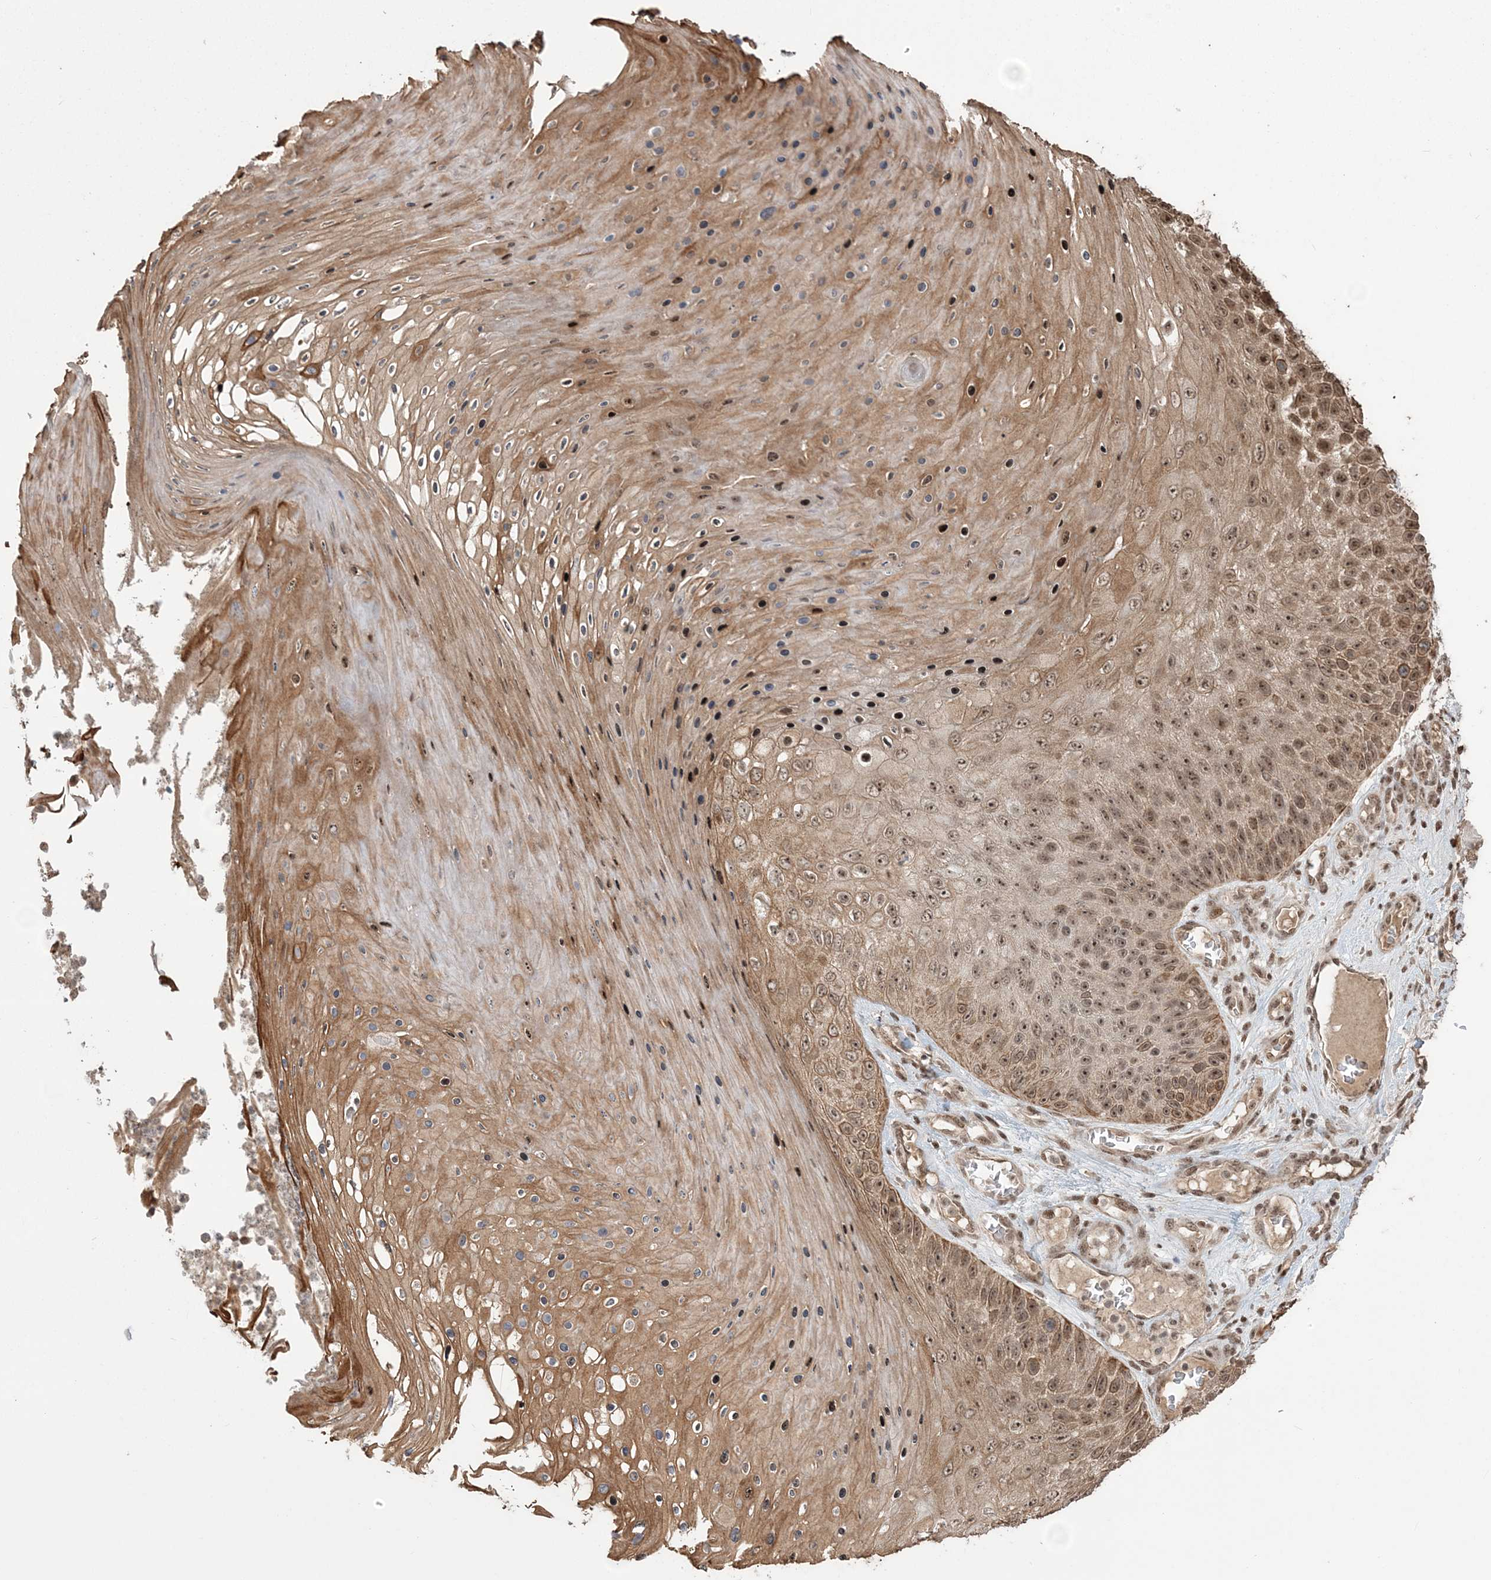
{"staining": {"intensity": "moderate", "quantity": ">75%", "location": "cytoplasmic/membranous,nuclear"}, "tissue": "skin cancer", "cell_type": "Tumor cells", "image_type": "cancer", "snomed": [{"axis": "morphology", "description": "Squamous cell carcinoma, NOS"}, {"axis": "topography", "description": "Skin"}], "caption": "A high-resolution micrograph shows IHC staining of skin squamous cell carcinoma, which reveals moderate cytoplasmic/membranous and nuclear expression in approximately >75% of tumor cells.", "gene": "EPB41L4A", "patient": {"sex": "female", "age": 88}}